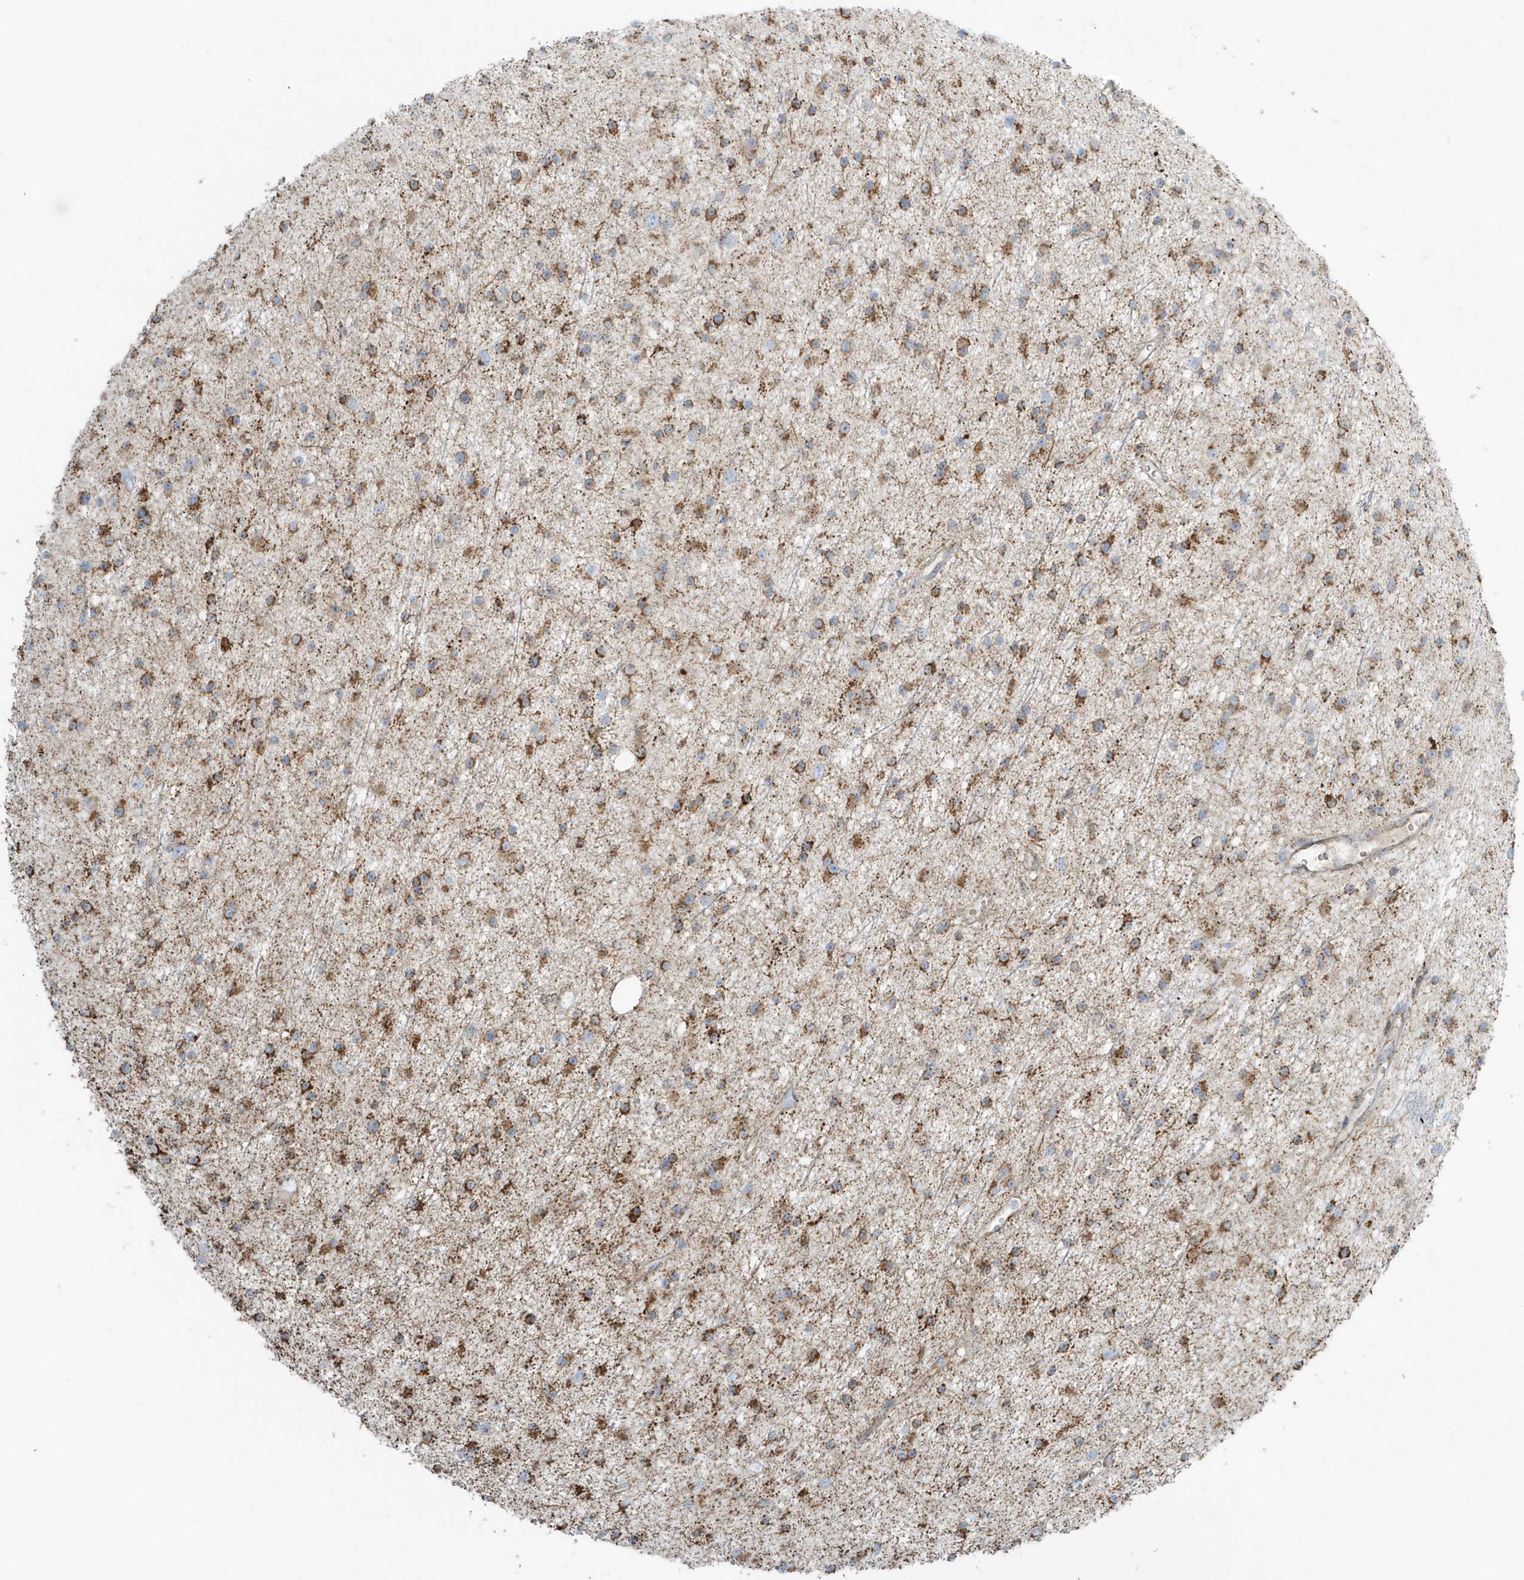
{"staining": {"intensity": "strong", "quantity": ">75%", "location": "cytoplasmic/membranous"}, "tissue": "glioma", "cell_type": "Tumor cells", "image_type": "cancer", "snomed": [{"axis": "morphology", "description": "Glioma, malignant, Low grade"}, {"axis": "topography", "description": "Cerebral cortex"}], "caption": "Immunohistochemical staining of low-grade glioma (malignant) exhibits high levels of strong cytoplasmic/membranous protein expression in approximately >75% of tumor cells.", "gene": "RAB11FIP3", "patient": {"sex": "female", "age": 39}}